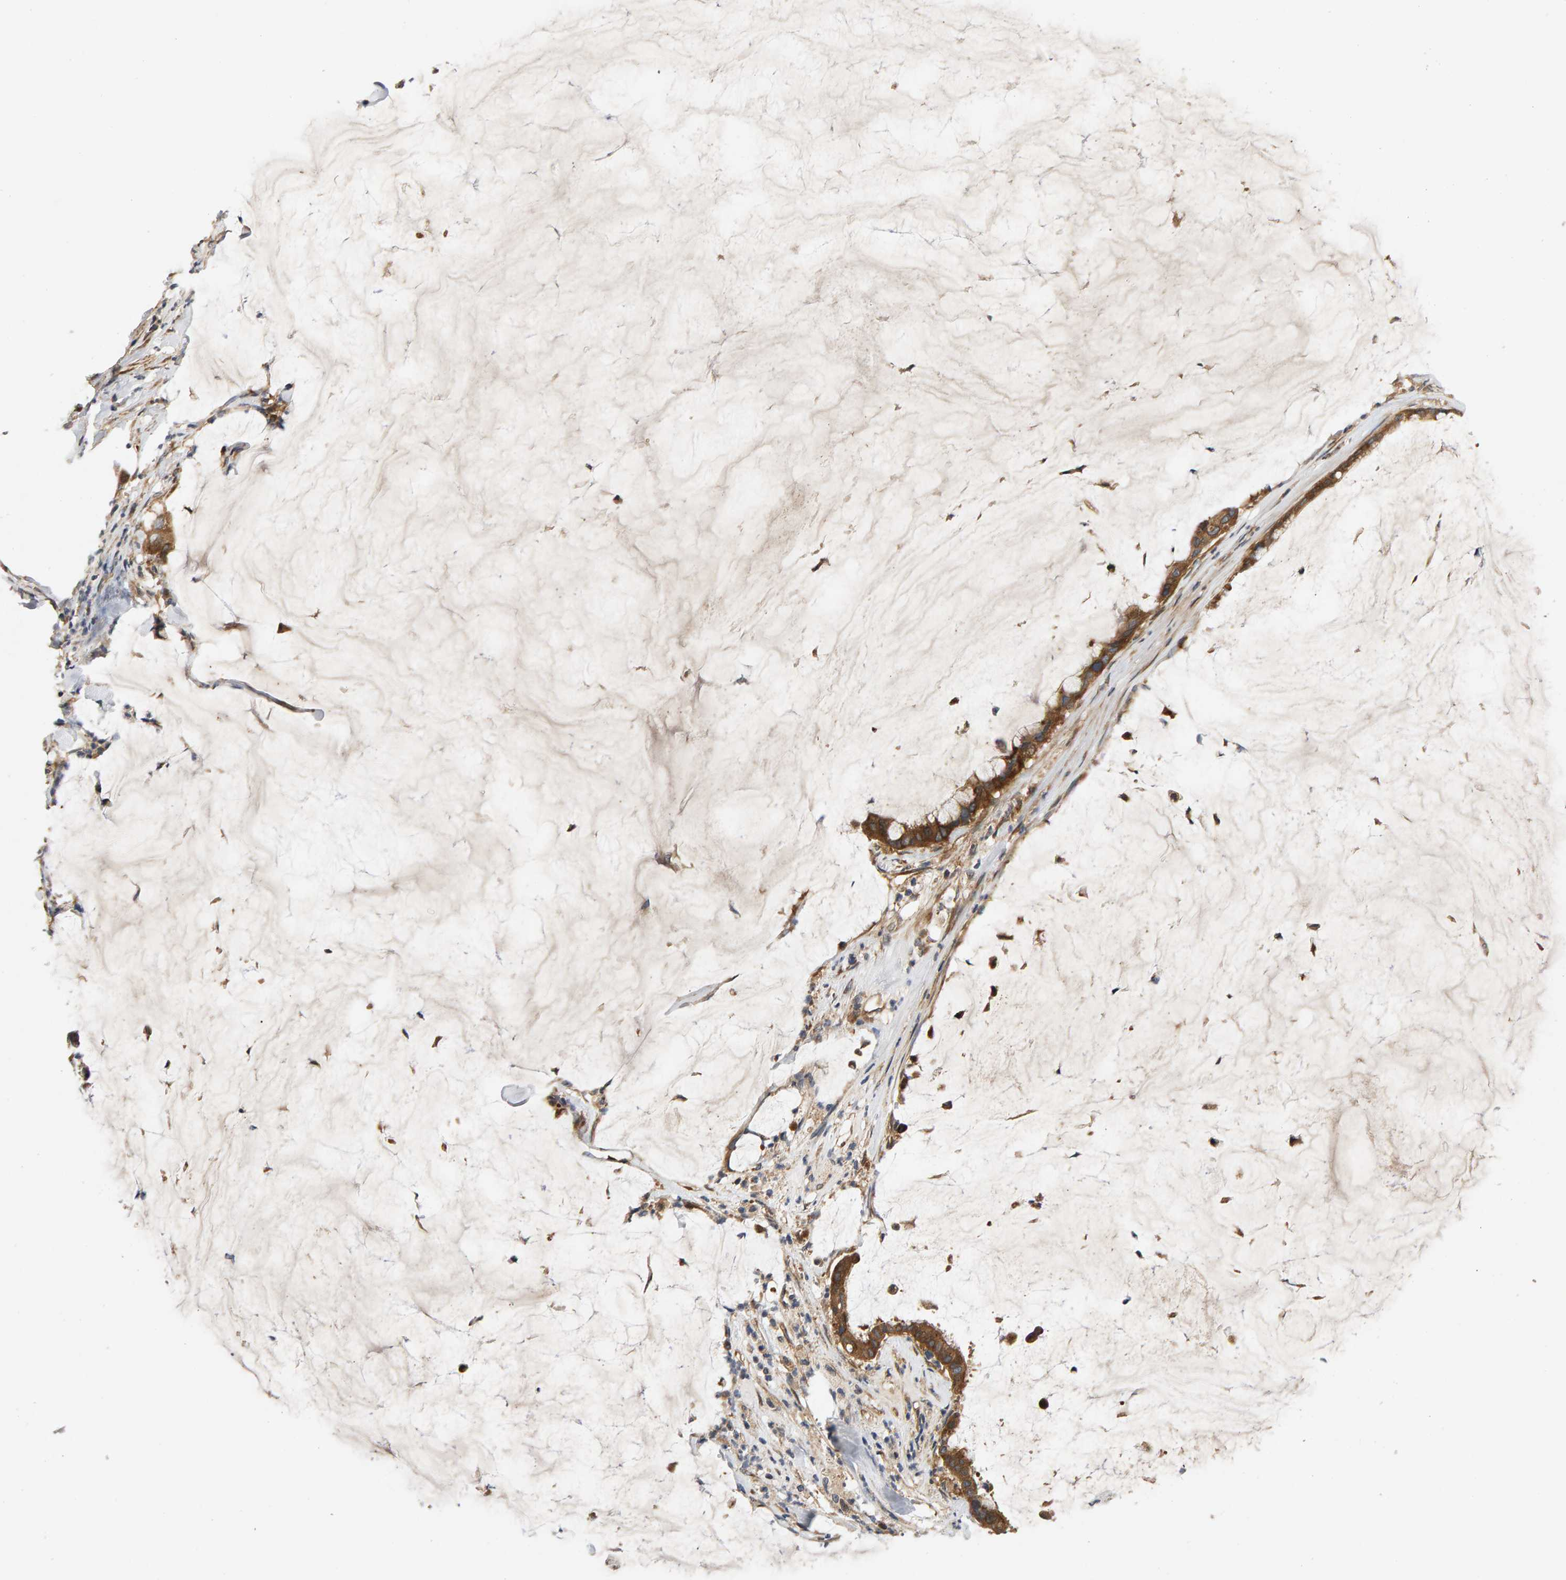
{"staining": {"intensity": "strong", "quantity": ">75%", "location": "cytoplasmic/membranous"}, "tissue": "pancreatic cancer", "cell_type": "Tumor cells", "image_type": "cancer", "snomed": [{"axis": "morphology", "description": "Adenocarcinoma, NOS"}, {"axis": "topography", "description": "Pancreas"}], "caption": "An image of adenocarcinoma (pancreatic) stained for a protein demonstrates strong cytoplasmic/membranous brown staining in tumor cells. (brown staining indicates protein expression, while blue staining denotes nuclei).", "gene": "BAHCC1", "patient": {"sex": "male", "age": 41}}